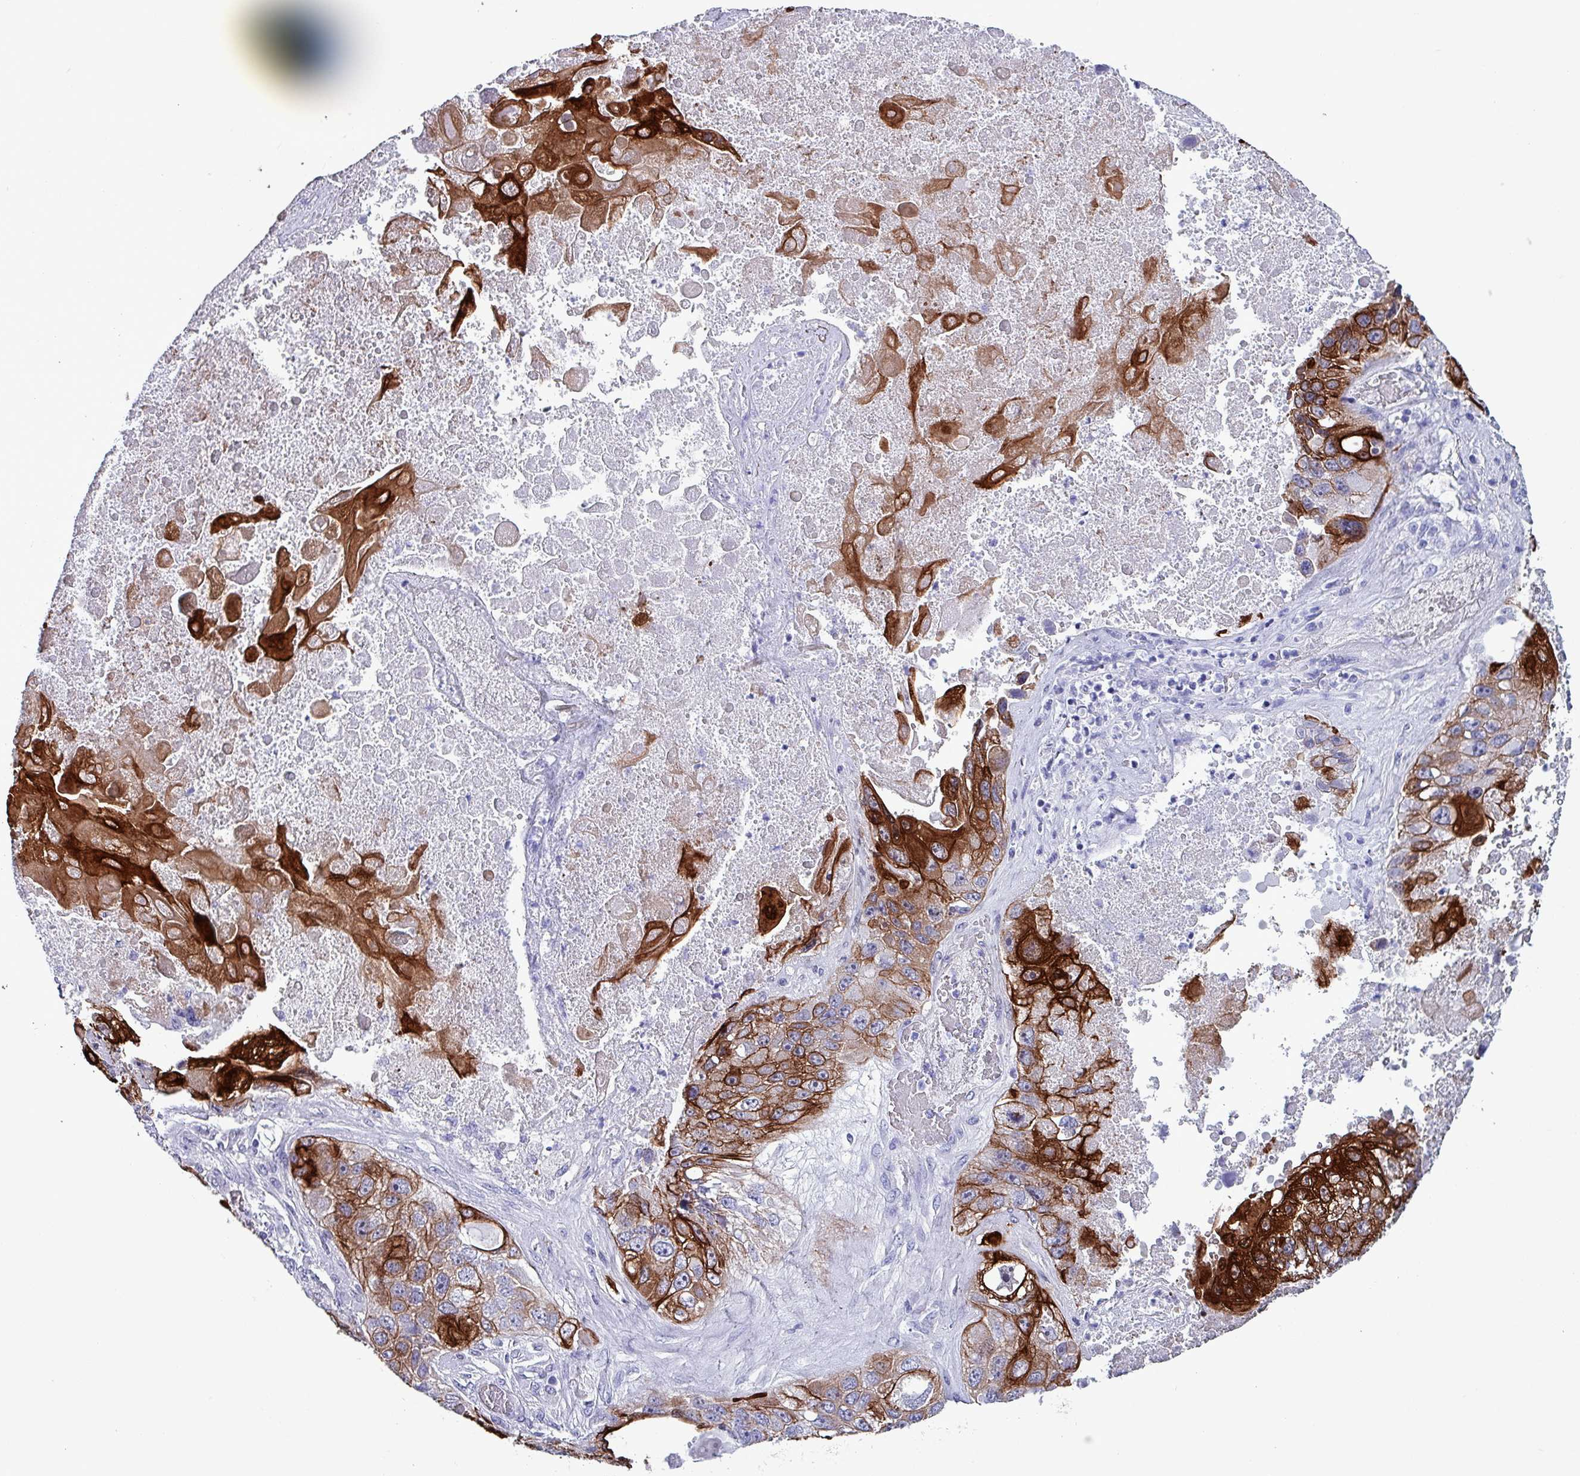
{"staining": {"intensity": "strong", "quantity": "25%-75%", "location": "cytoplasmic/membranous"}, "tissue": "lung cancer", "cell_type": "Tumor cells", "image_type": "cancer", "snomed": [{"axis": "morphology", "description": "Squamous cell carcinoma, NOS"}, {"axis": "topography", "description": "Lung"}], "caption": "Squamous cell carcinoma (lung) was stained to show a protein in brown. There is high levels of strong cytoplasmic/membranous staining in approximately 25%-75% of tumor cells. Using DAB (brown) and hematoxylin (blue) stains, captured at high magnification using brightfield microscopy.", "gene": "KRT6C", "patient": {"sex": "male", "age": 61}}